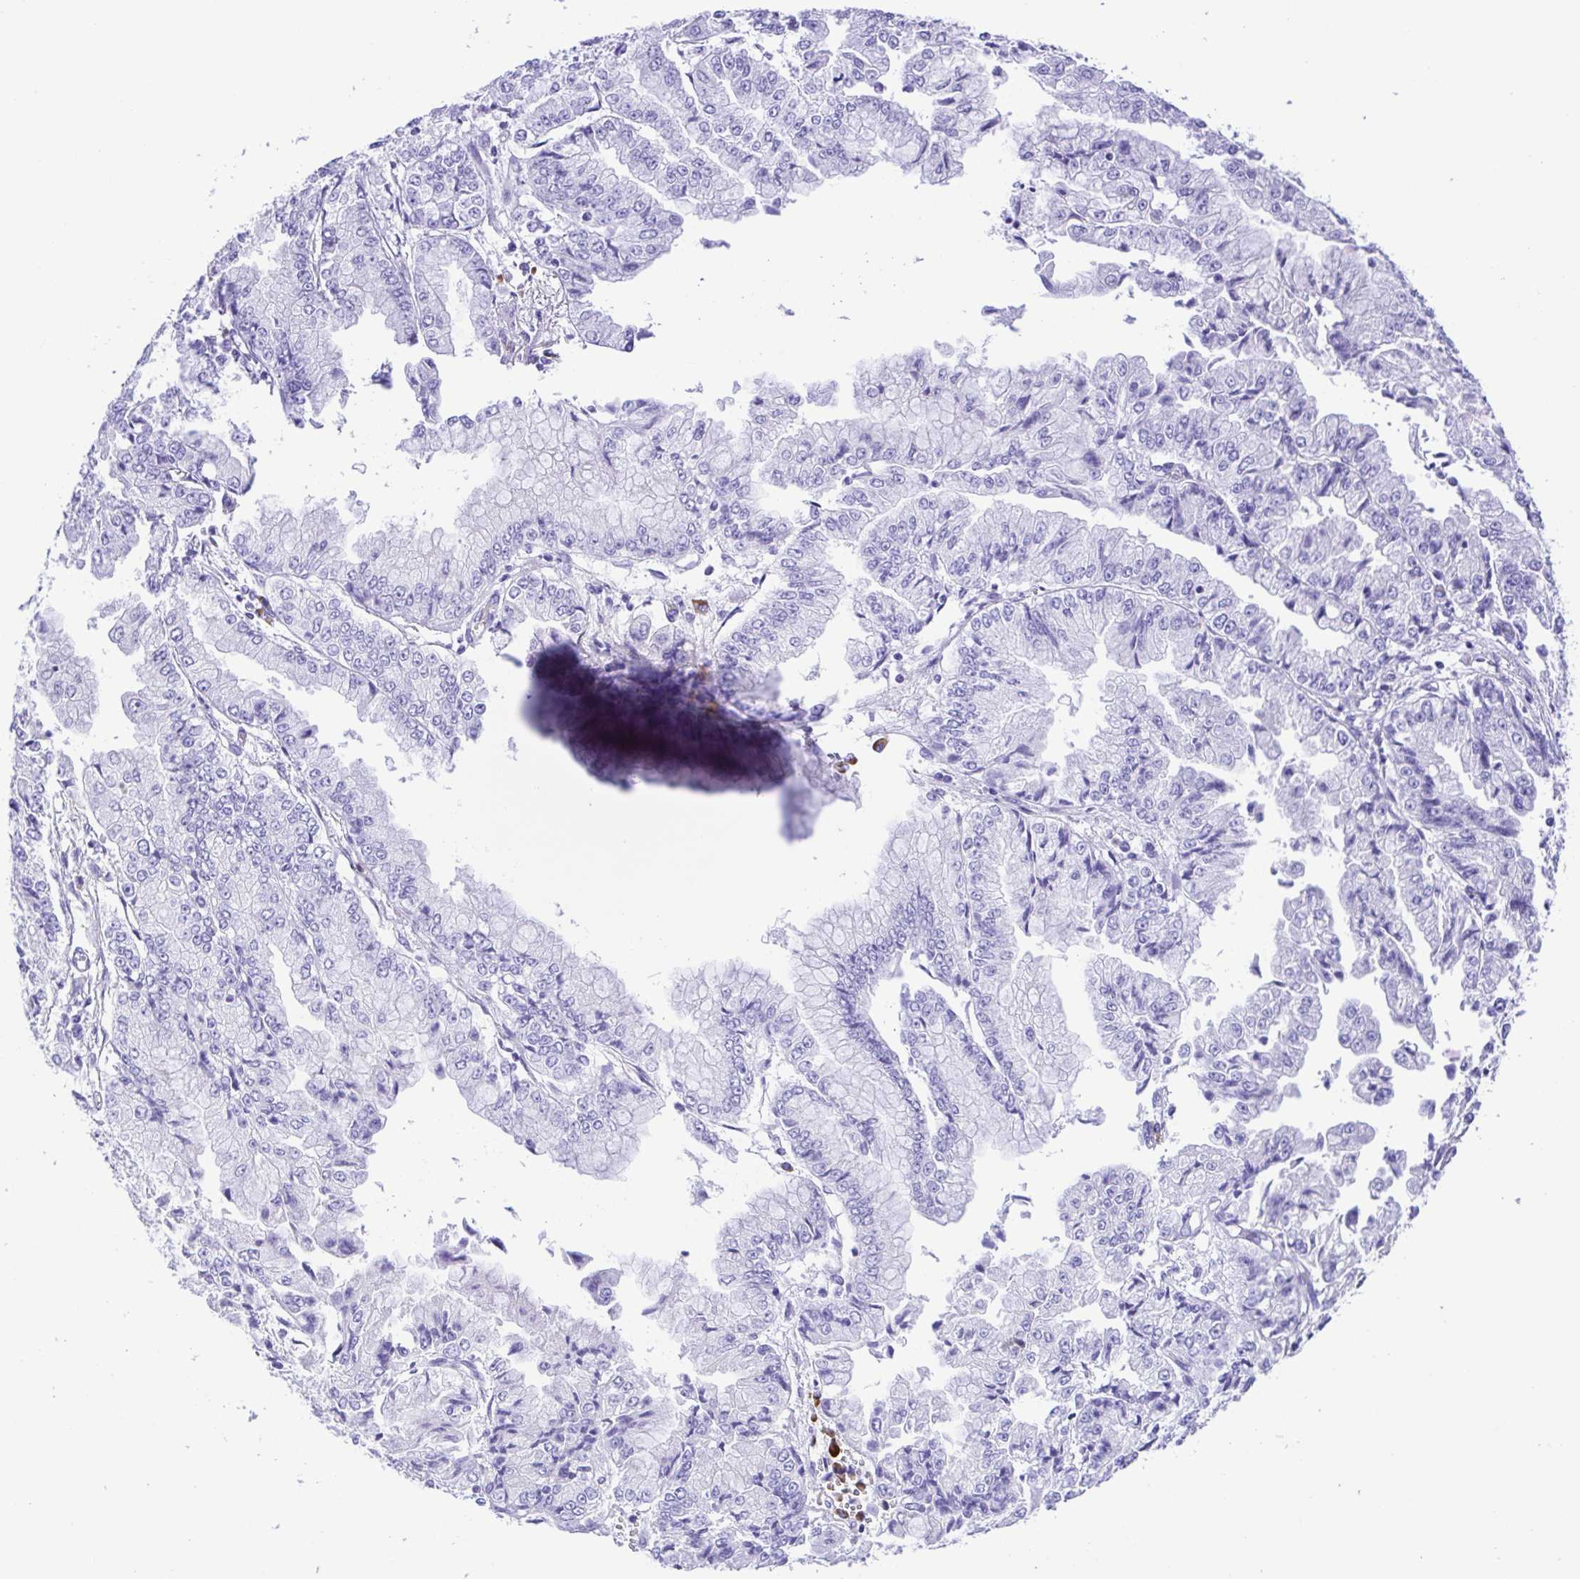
{"staining": {"intensity": "negative", "quantity": "none", "location": "none"}, "tissue": "stomach cancer", "cell_type": "Tumor cells", "image_type": "cancer", "snomed": [{"axis": "morphology", "description": "Adenocarcinoma, NOS"}, {"axis": "topography", "description": "Stomach, upper"}], "caption": "Immunohistochemistry of human adenocarcinoma (stomach) shows no expression in tumor cells.", "gene": "GPR17", "patient": {"sex": "female", "age": 74}}